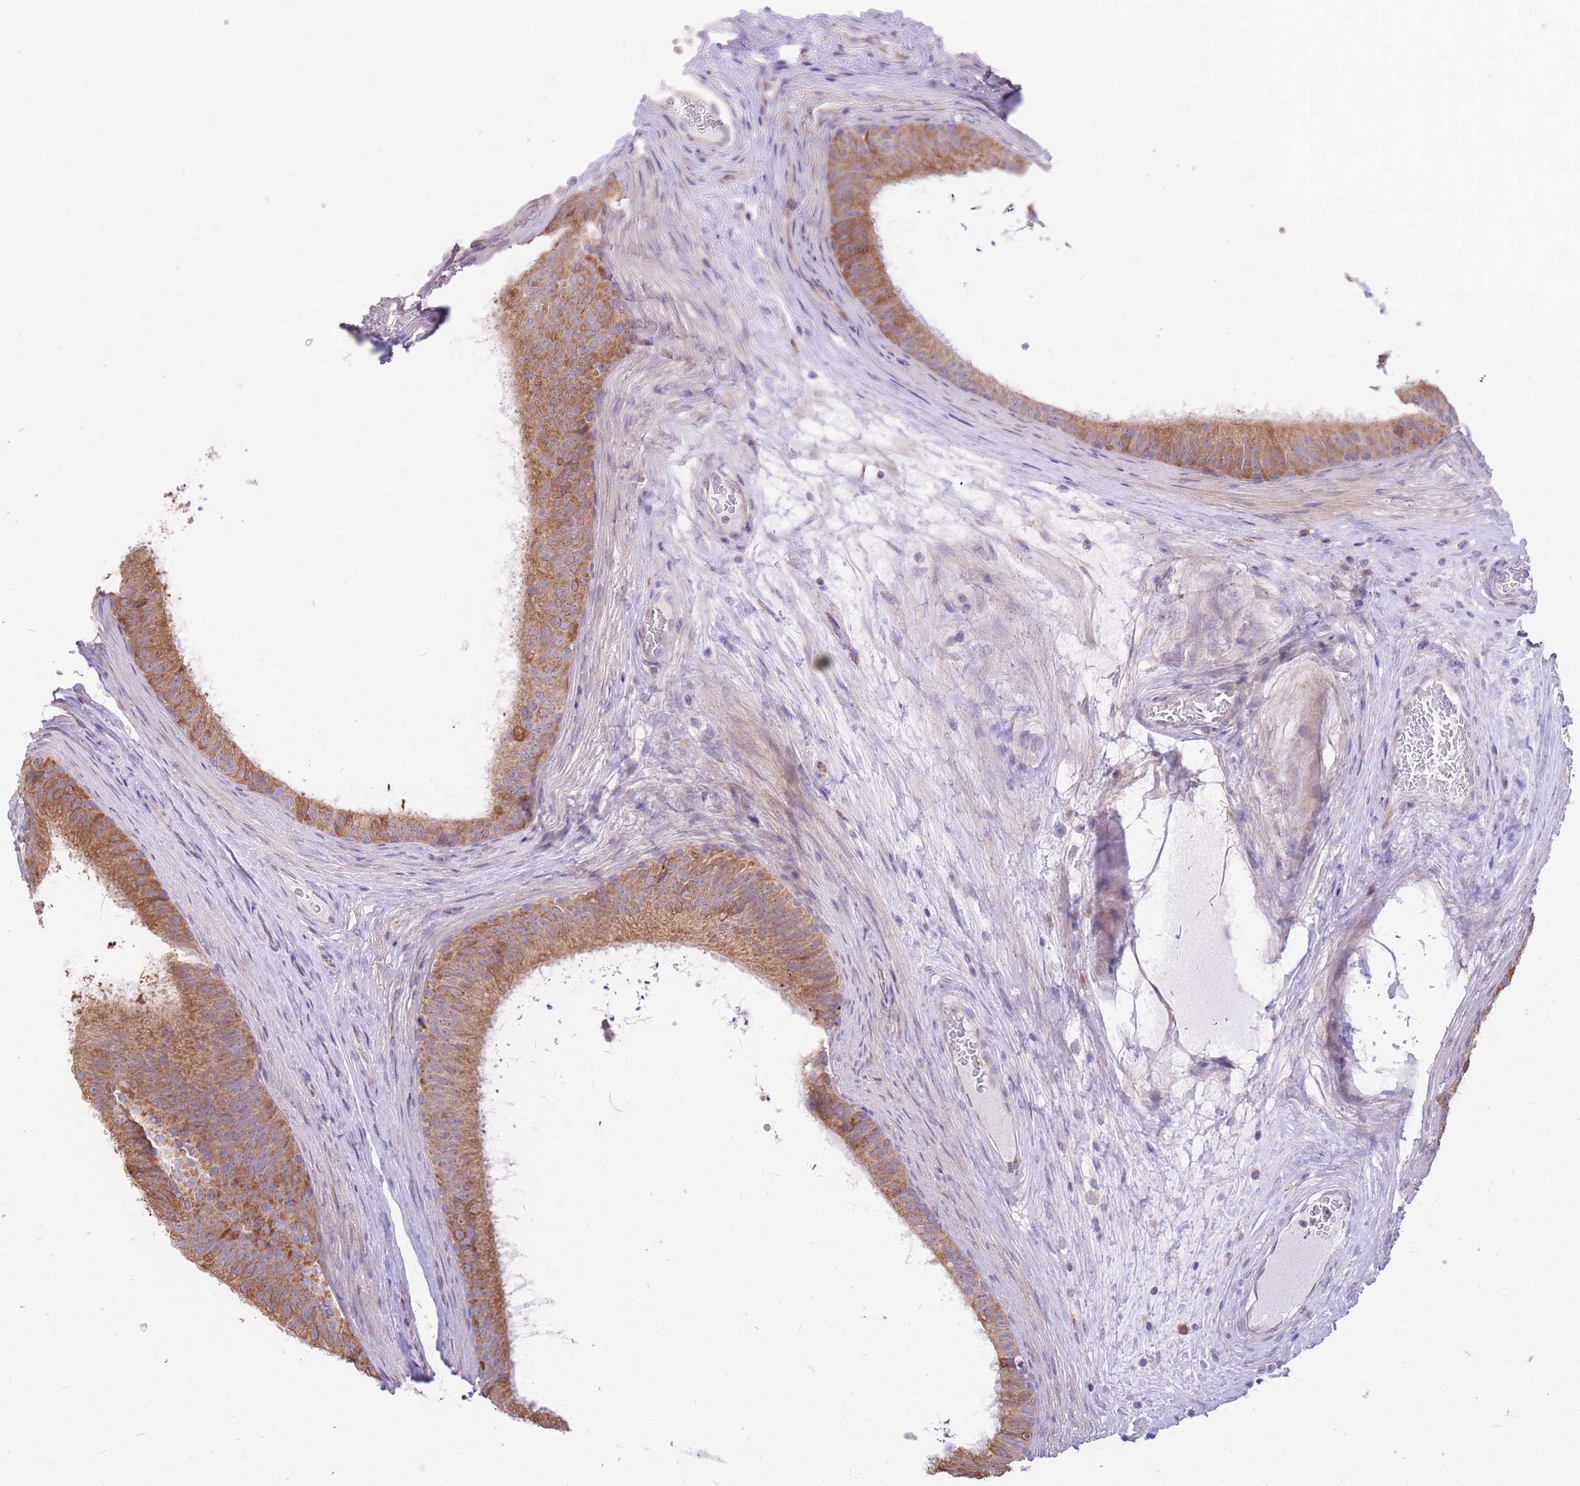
{"staining": {"intensity": "moderate", "quantity": ">75%", "location": "cytoplasmic/membranous"}, "tissue": "epididymis", "cell_type": "Glandular cells", "image_type": "normal", "snomed": [{"axis": "morphology", "description": "Normal tissue, NOS"}, {"axis": "topography", "description": "Testis"}, {"axis": "topography", "description": "Epididymis"}], "caption": "The image reveals immunohistochemical staining of normal epididymis. There is moderate cytoplasmic/membranous staining is present in about >75% of glandular cells. The staining was performed using DAB (3,3'-diaminobenzidine), with brown indicating positive protein expression. Nuclei are stained blue with hematoxylin.", "gene": "TOPAZ1", "patient": {"sex": "male", "age": 41}}